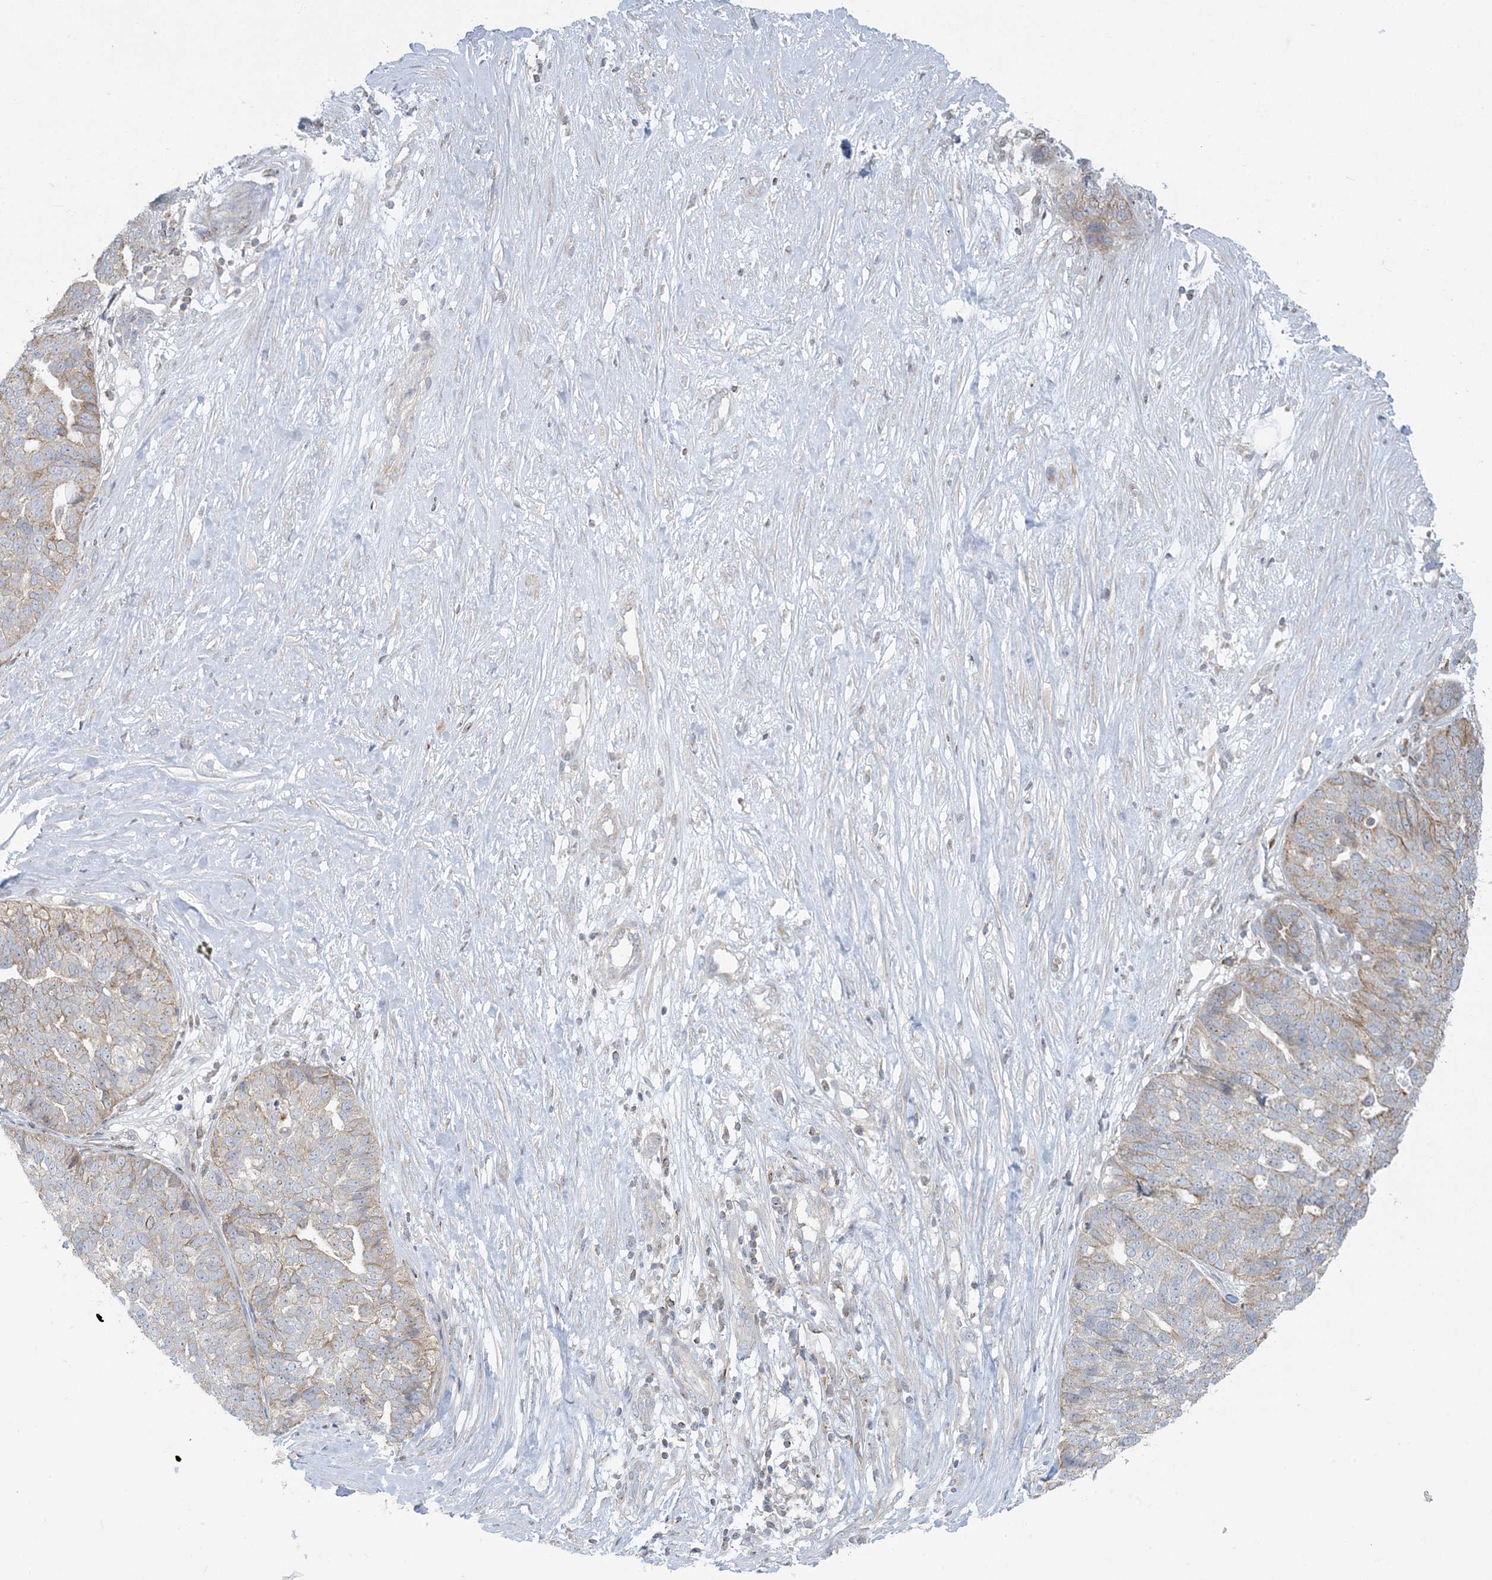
{"staining": {"intensity": "weak", "quantity": ">75%", "location": "cytoplasmic/membranous"}, "tissue": "ovarian cancer", "cell_type": "Tumor cells", "image_type": "cancer", "snomed": [{"axis": "morphology", "description": "Cystadenocarcinoma, serous, NOS"}, {"axis": "topography", "description": "Ovary"}], "caption": "High-power microscopy captured an IHC photomicrograph of ovarian cancer (serous cystadenocarcinoma), revealing weak cytoplasmic/membranous positivity in about >75% of tumor cells.", "gene": "SLAMF9", "patient": {"sex": "female", "age": 59}}